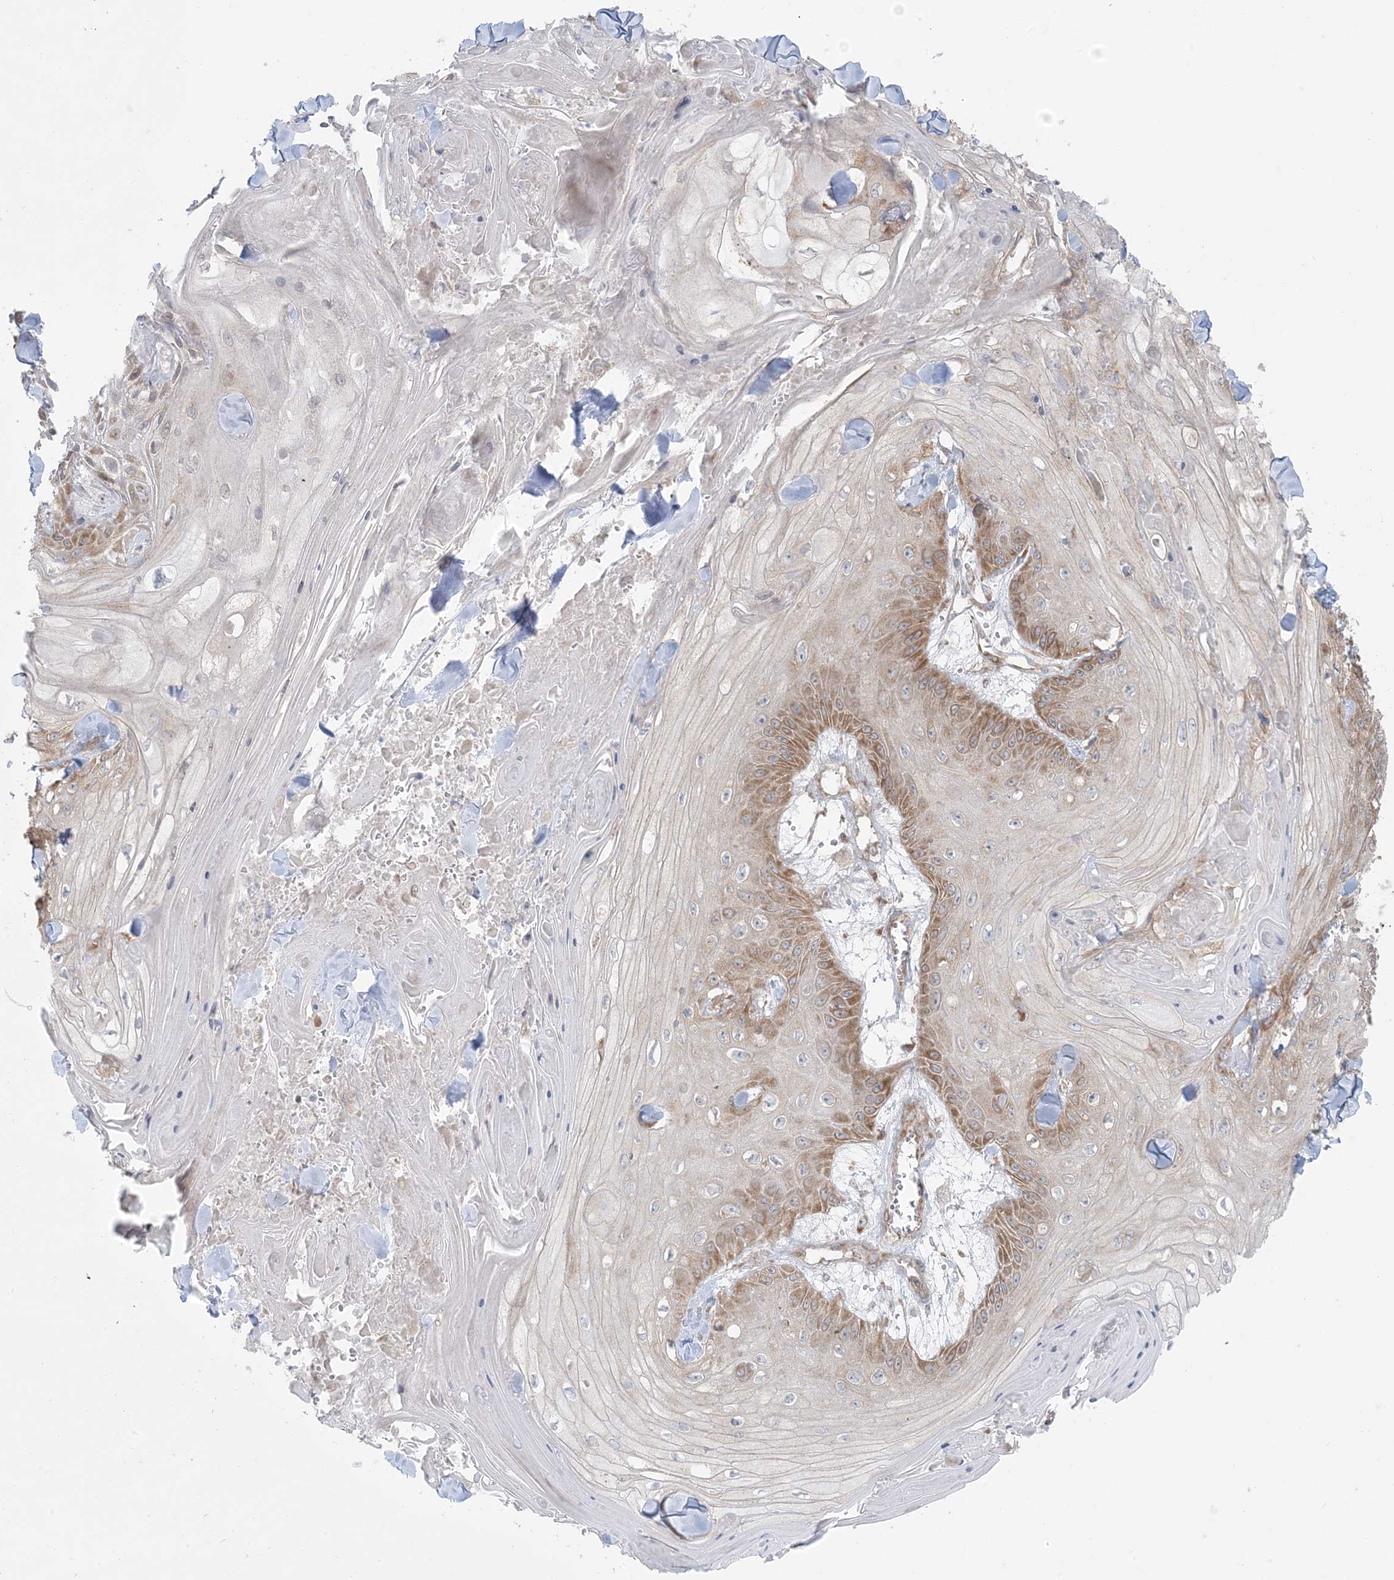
{"staining": {"intensity": "moderate", "quantity": ">75%", "location": "cytoplasmic/membranous"}, "tissue": "skin cancer", "cell_type": "Tumor cells", "image_type": "cancer", "snomed": [{"axis": "morphology", "description": "Squamous cell carcinoma, NOS"}, {"axis": "topography", "description": "Skin"}], "caption": "High-magnification brightfield microscopy of skin cancer stained with DAB (3,3'-diaminobenzidine) (brown) and counterstained with hematoxylin (blue). tumor cells exhibit moderate cytoplasmic/membranous positivity is present in approximately>75% of cells.", "gene": "UBXN4", "patient": {"sex": "male", "age": 74}}